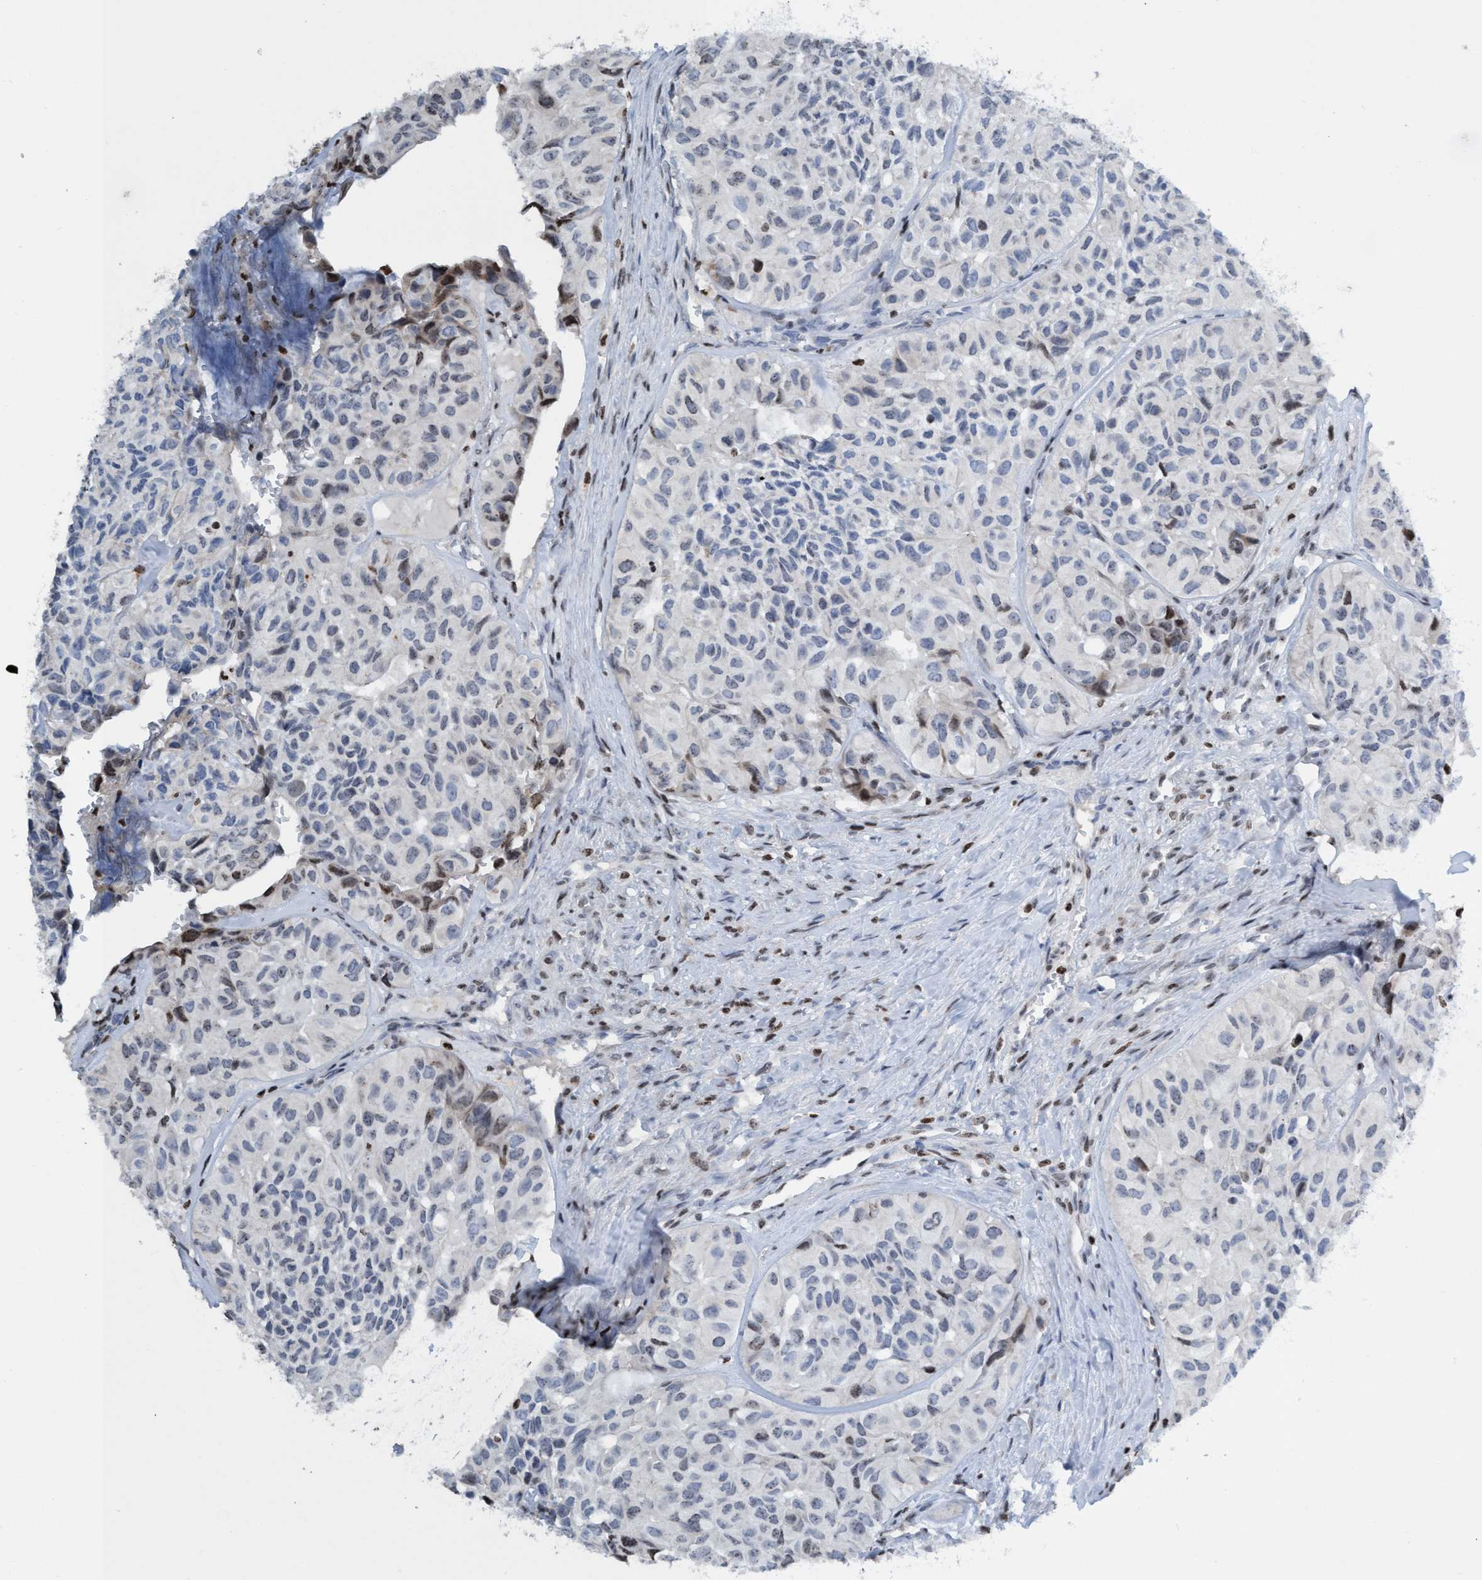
{"staining": {"intensity": "weak", "quantity": "<25%", "location": "nuclear"}, "tissue": "head and neck cancer", "cell_type": "Tumor cells", "image_type": "cancer", "snomed": [{"axis": "morphology", "description": "Adenocarcinoma, NOS"}, {"axis": "topography", "description": "Salivary gland, NOS"}, {"axis": "topography", "description": "Head-Neck"}], "caption": "Image shows no significant protein expression in tumor cells of head and neck cancer.", "gene": "CBX2", "patient": {"sex": "female", "age": 76}}